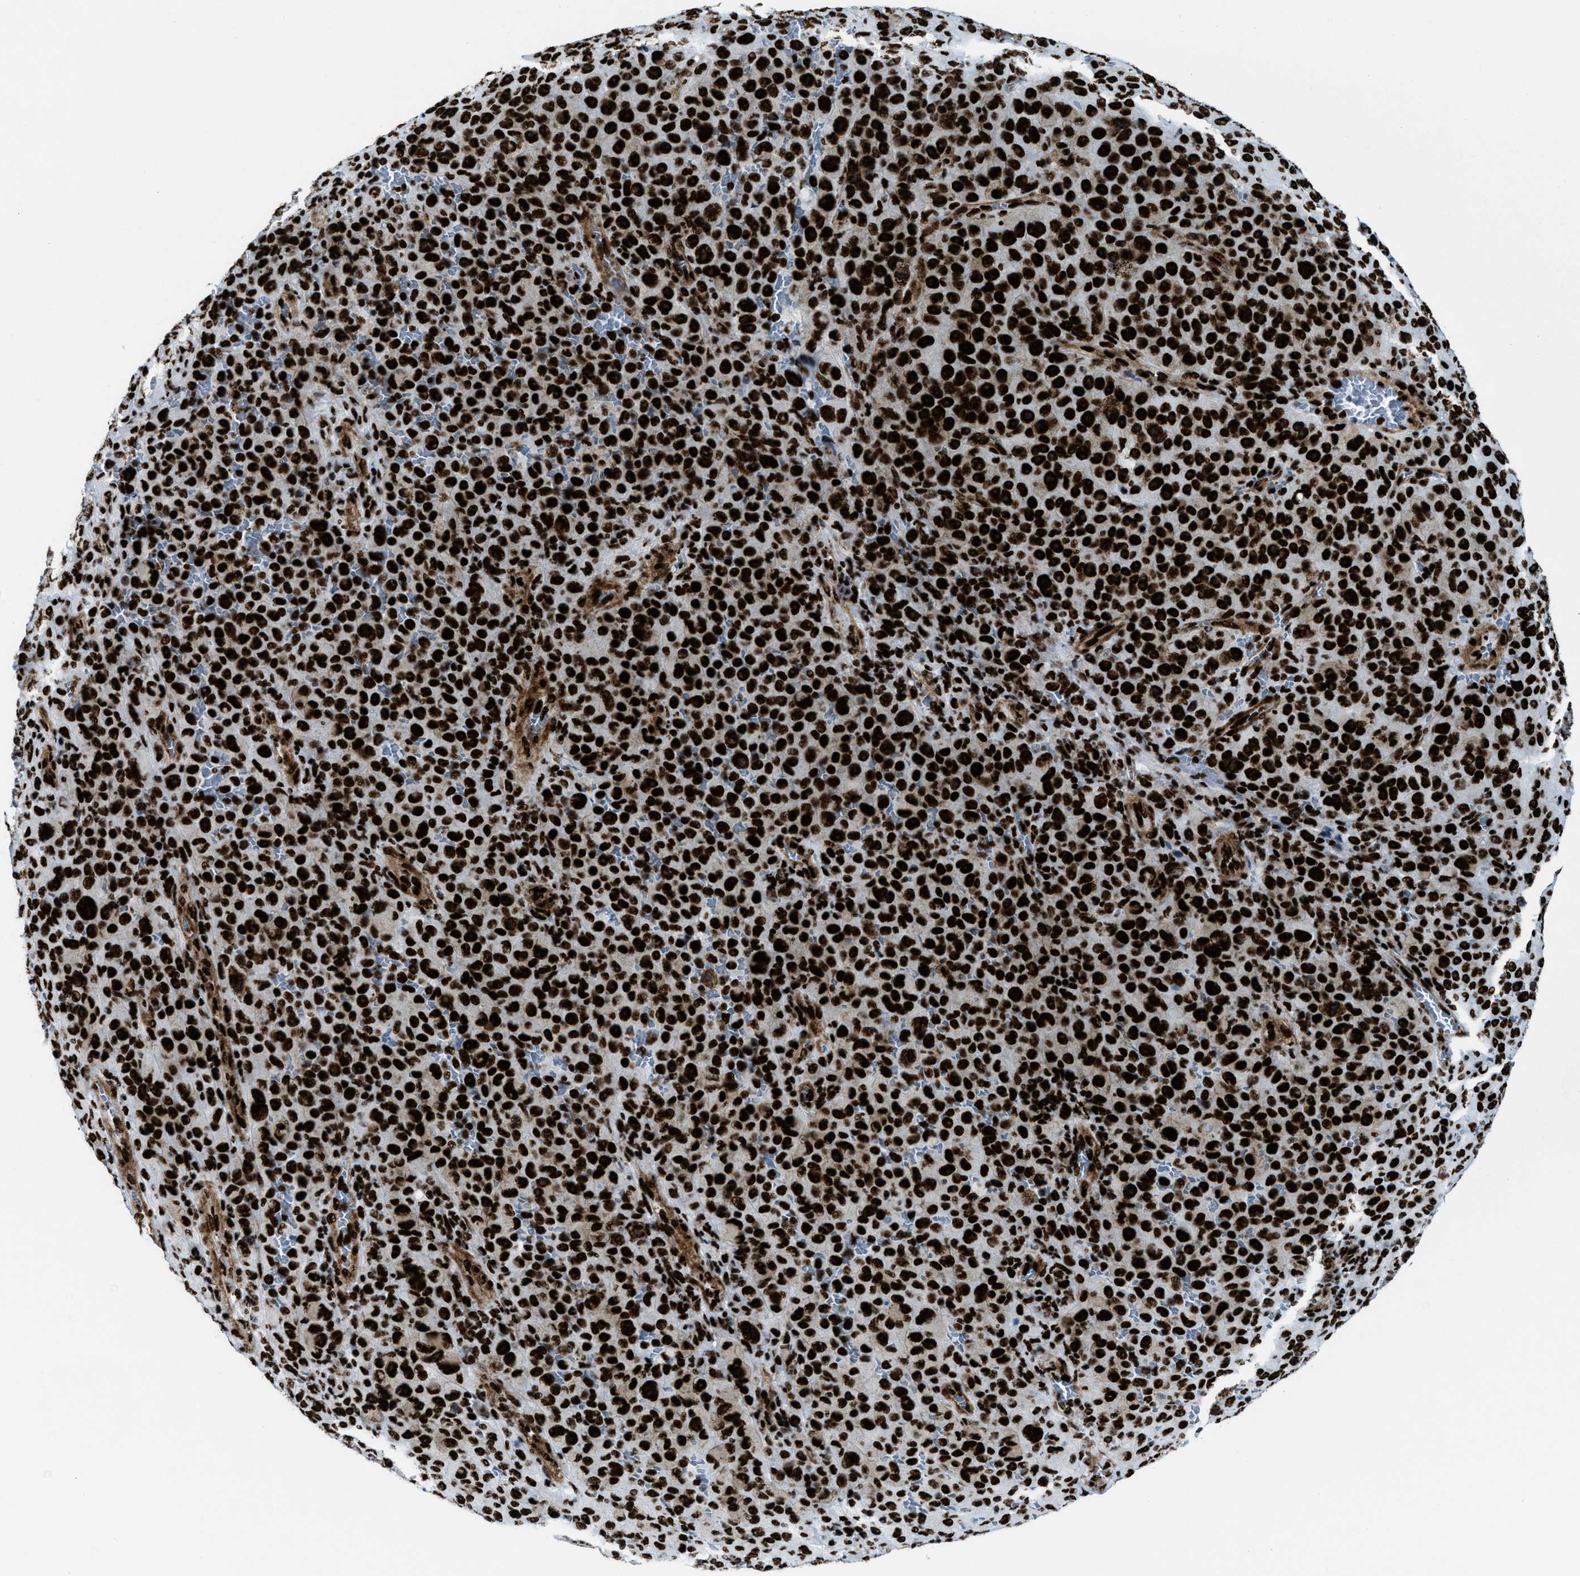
{"staining": {"intensity": "strong", "quantity": ">75%", "location": "nuclear"}, "tissue": "melanoma", "cell_type": "Tumor cells", "image_type": "cancer", "snomed": [{"axis": "morphology", "description": "Malignant melanoma, NOS"}, {"axis": "topography", "description": "Skin"}], "caption": "IHC (DAB) staining of melanoma exhibits strong nuclear protein expression in about >75% of tumor cells.", "gene": "NONO", "patient": {"sex": "female", "age": 82}}